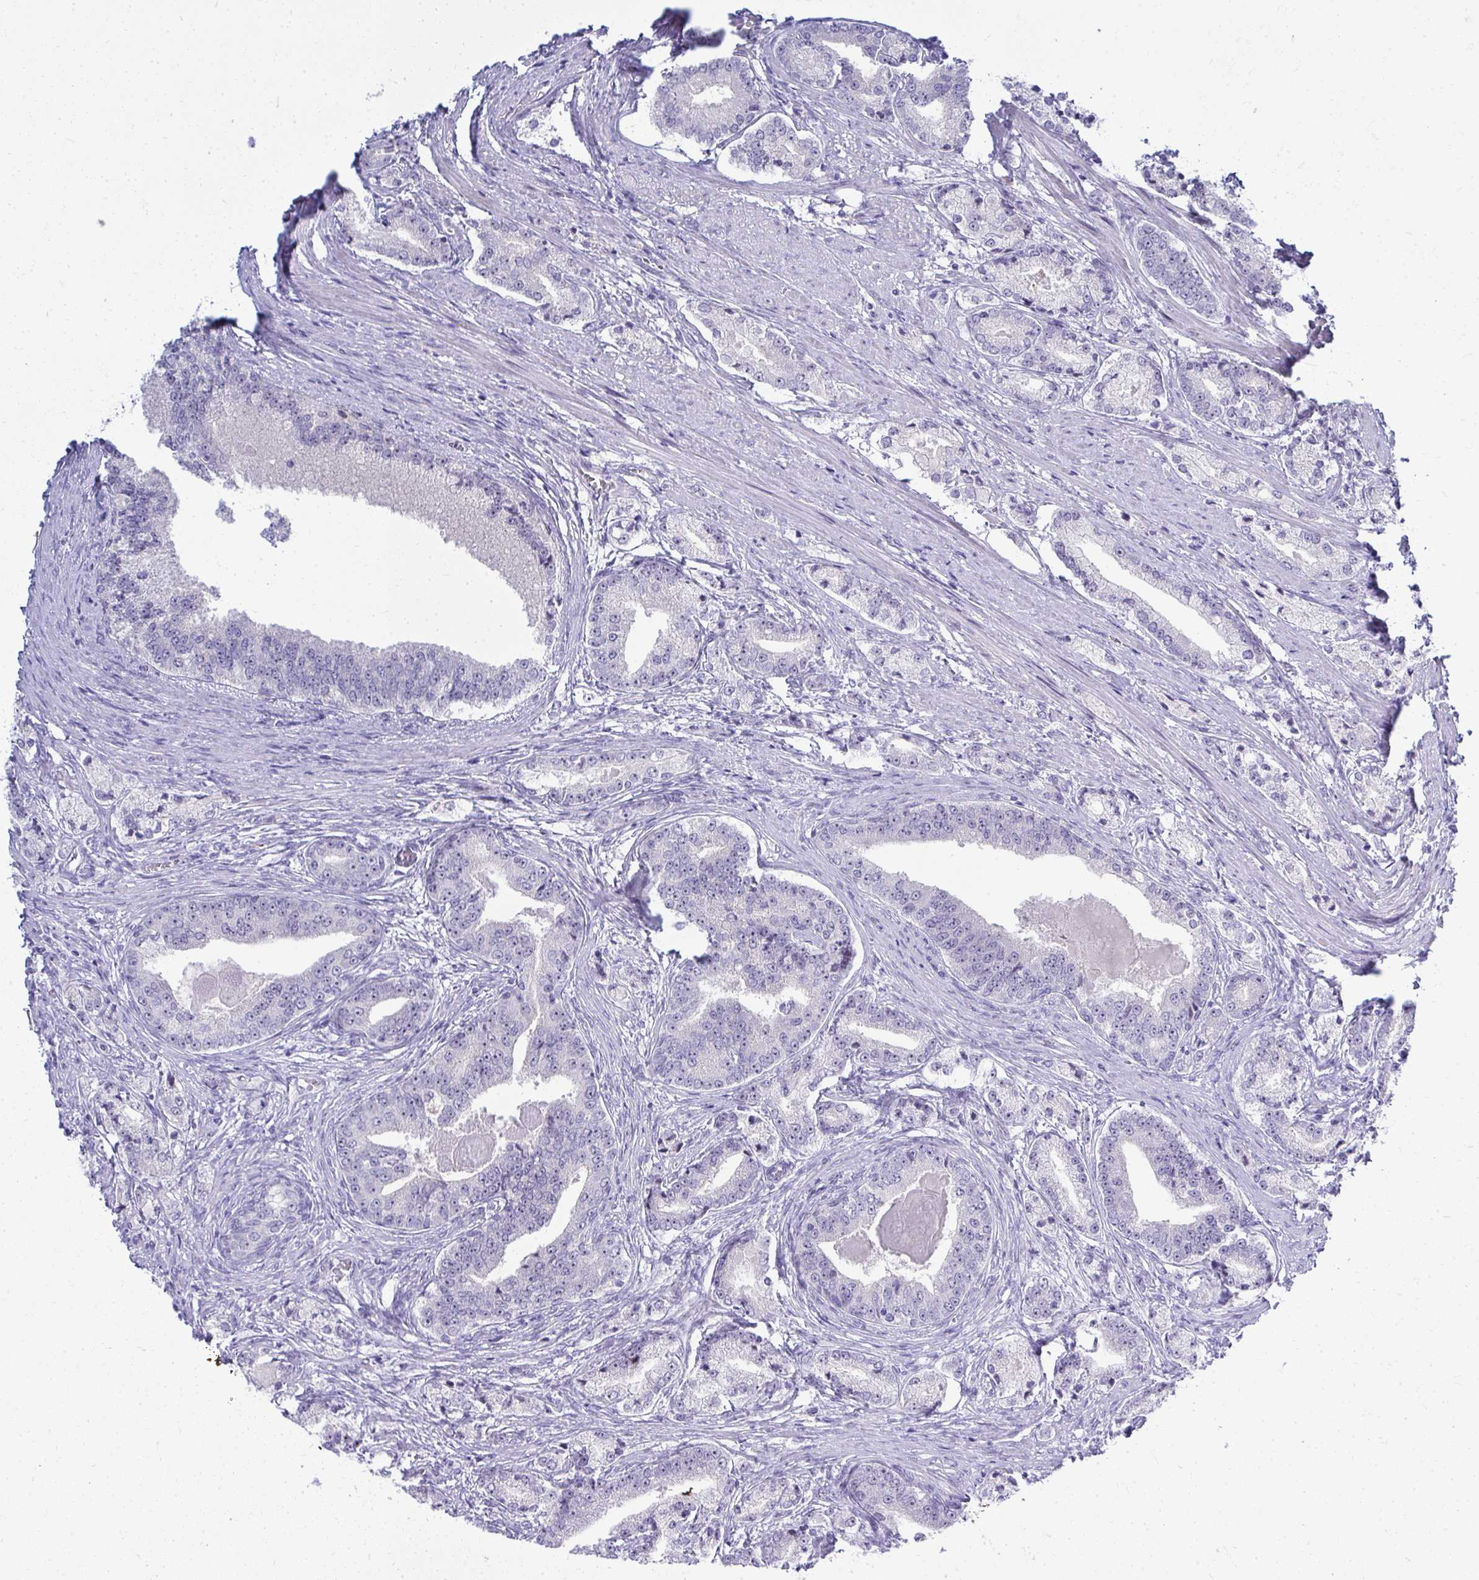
{"staining": {"intensity": "negative", "quantity": "none", "location": "none"}, "tissue": "prostate cancer", "cell_type": "Tumor cells", "image_type": "cancer", "snomed": [{"axis": "morphology", "description": "Adenocarcinoma, High grade"}, {"axis": "topography", "description": "Prostate and seminal vesicle, NOS"}], "caption": "A photomicrograph of human prostate cancer is negative for staining in tumor cells.", "gene": "EID3", "patient": {"sex": "male", "age": 61}}